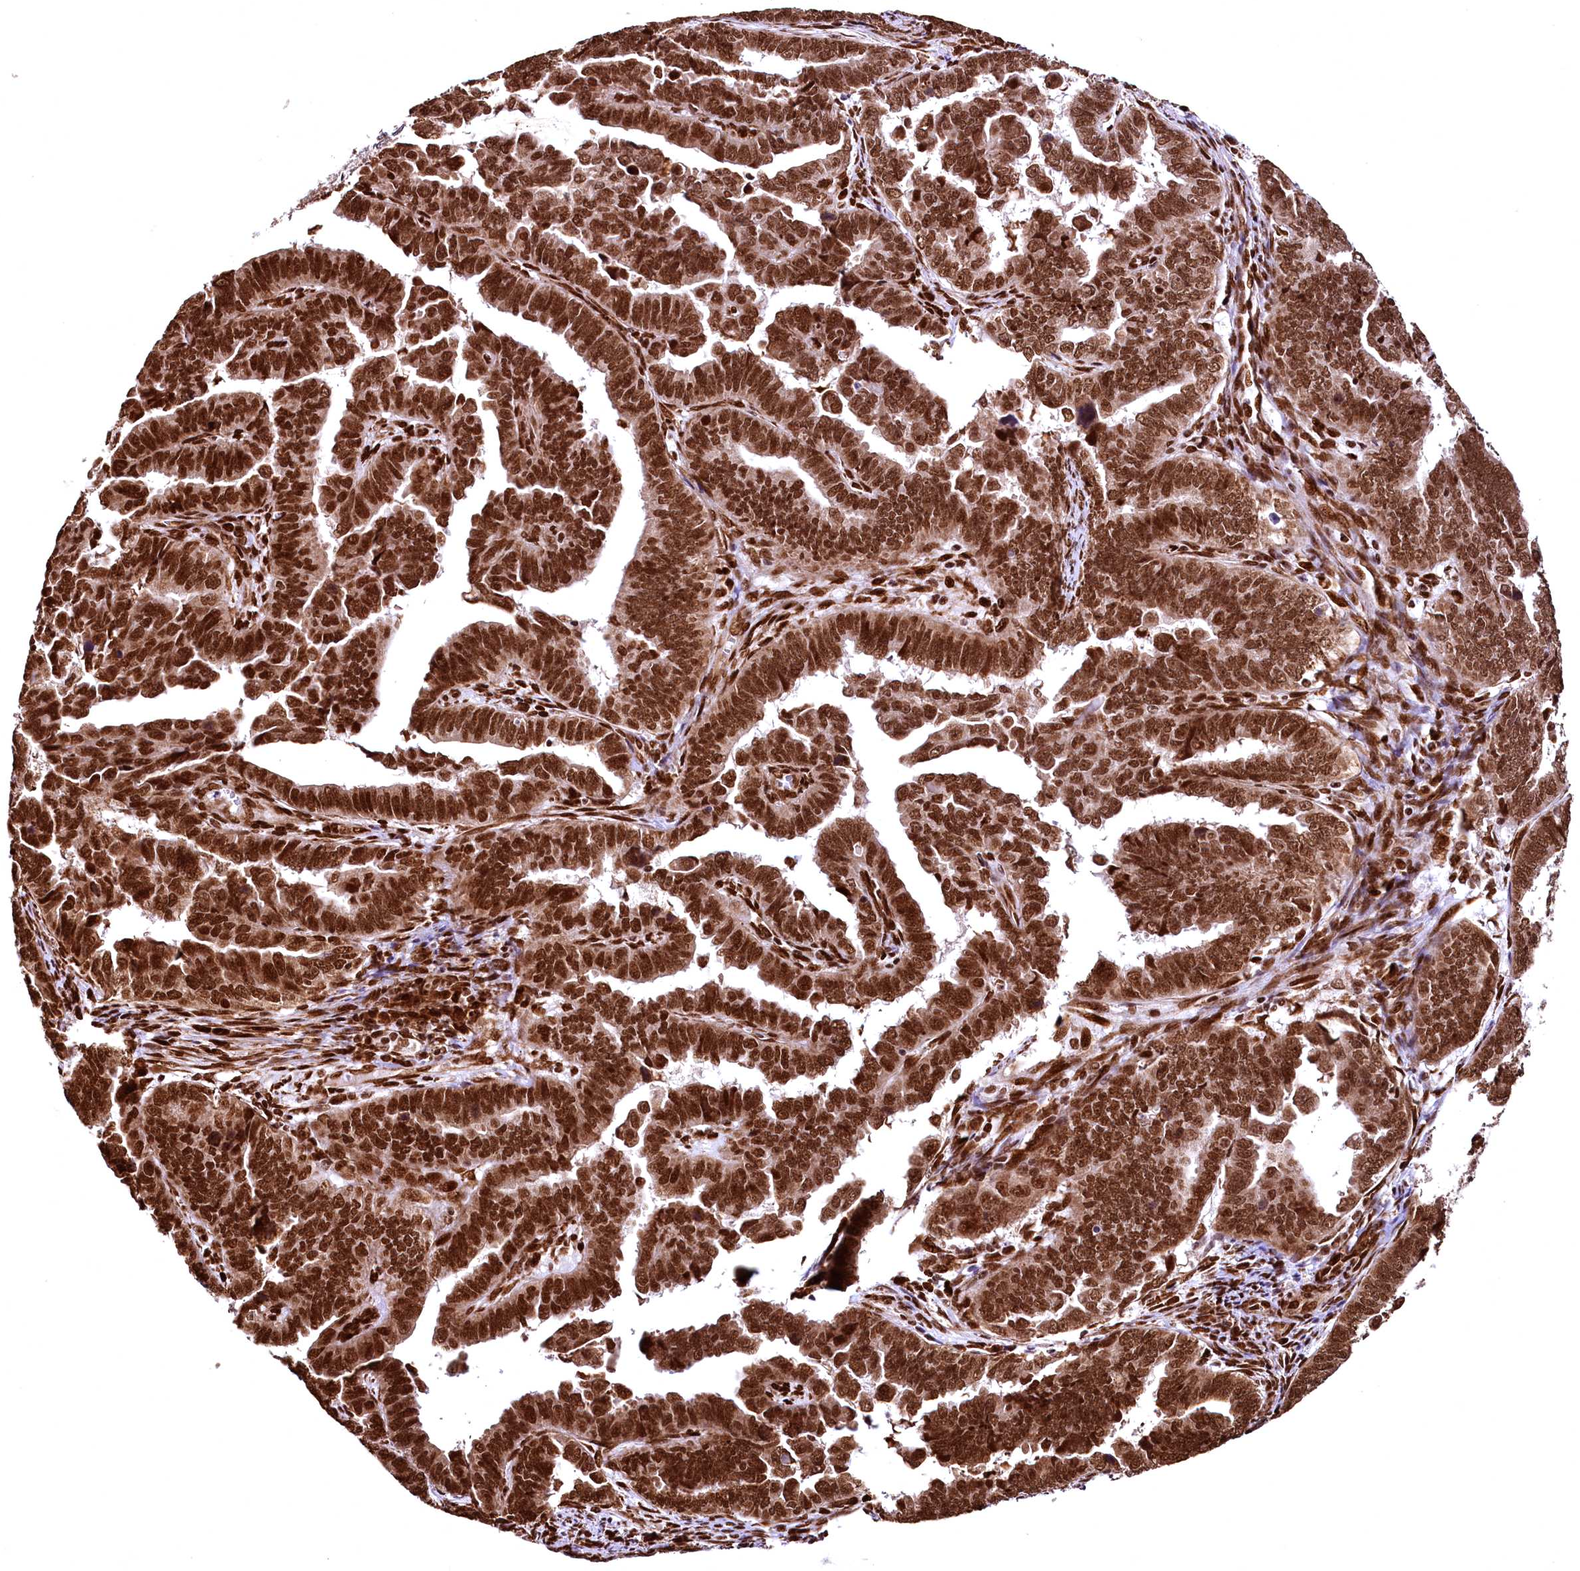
{"staining": {"intensity": "strong", "quantity": ">75%", "location": "nuclear"}, "tissue": "endometrial cancer", "cell_type": "Tumor cells", "image_type": "cancer", "snomed": [{"axis": "morphology", "description": "Adenocarcinoma, NOS"}, {"axis": "topography", "description": "Endometrium"}], "caption": "High-power microscopy captured an immunohistochemistry (IHC) image of endometrial cancer (adenocarcinoma), revealing strong nuclear expression in approximately >75% of tumor cells.", "gene": "PDS5B", "patient": {"sex": "female", "age": 75}}